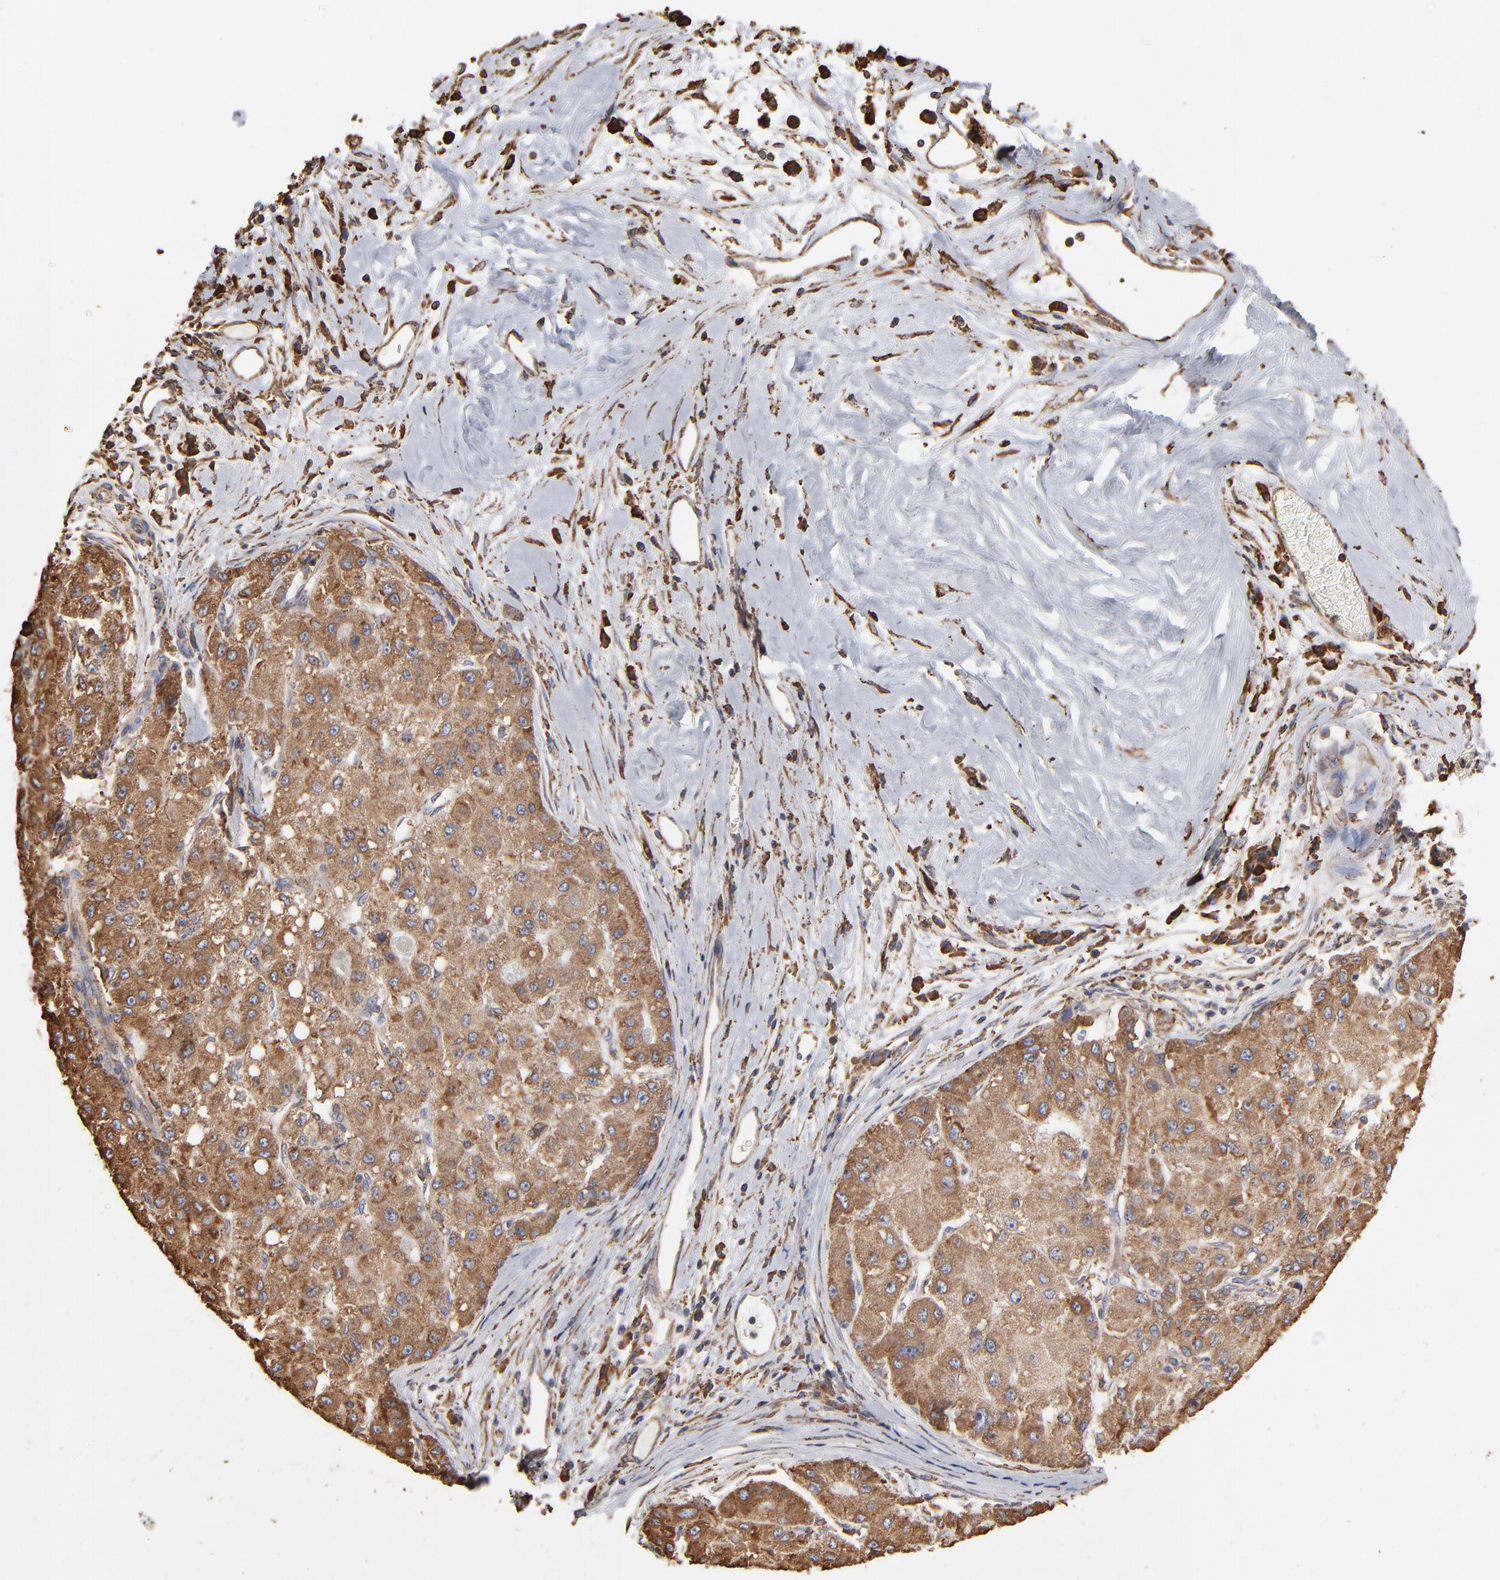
{"staining": {"intensity": "moderate", "quantity": ">75%", "location": "cytoplasmic/membranous"}, "tissue": "liver cancer", "cell_type": "Tumor cells", "image_type": "cancer", "snomed": [{"axis": "morphology", "description": "Carcinoma, Hepatocellular, NOS"}, {"axis": "topography", "description": "Liver"}], "caption": "Approximately >75% of tumor cells in human liver cancer (hepatocellular carcinoma) reveal moderate cytoplasmic/membranous protein positivity as visualized by brown immunohistochemical staining.", "gene": "PDIA3", "patient": {"sex": "male", "age": 80}}